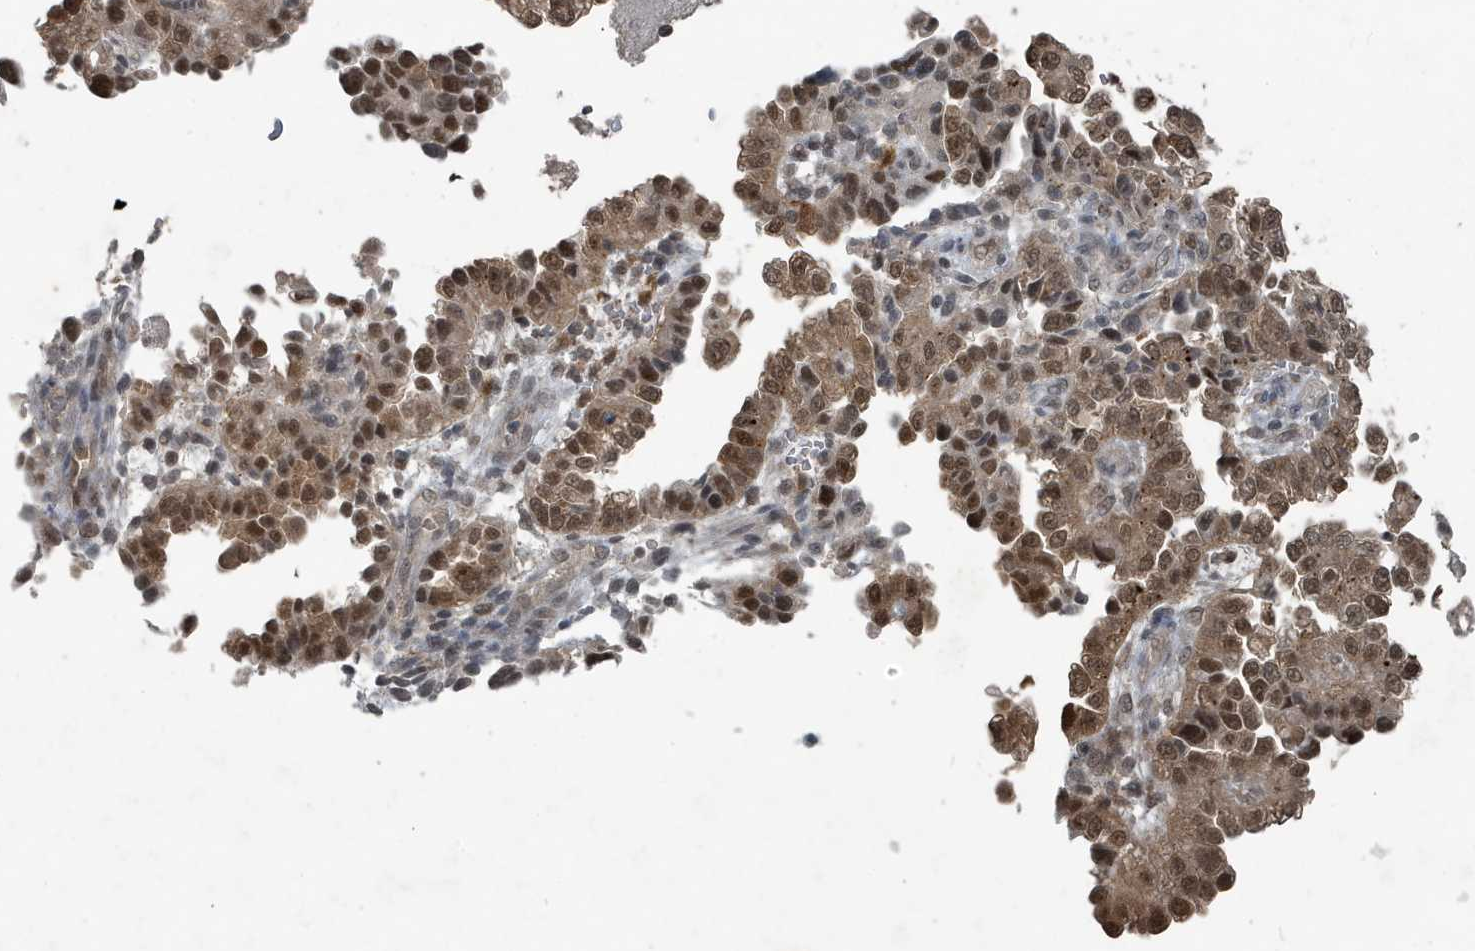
{"staining": {"intensity": "moderate", "quantity": ">75%", "location": "cytoplasmic/membranous,nuclear"}, "tissue": "endometrial cancer", "cell_type": "Tumor cells", "image_type": "cancer", "snomed": [{"axis": "morphology", "description": "Adenocarcinoma, NOS"}, {"axis": "topography", "description": "Endometrium"}], "caption": "A histopathology image of human adenocarcinoma (endometrial) stained for a protein reveals moderate cytoplasmic/membranous and nuclear brown staining in tumor cells.", "gene": "HSPA1A", "patient": {"sex": "female", "age": 85}}